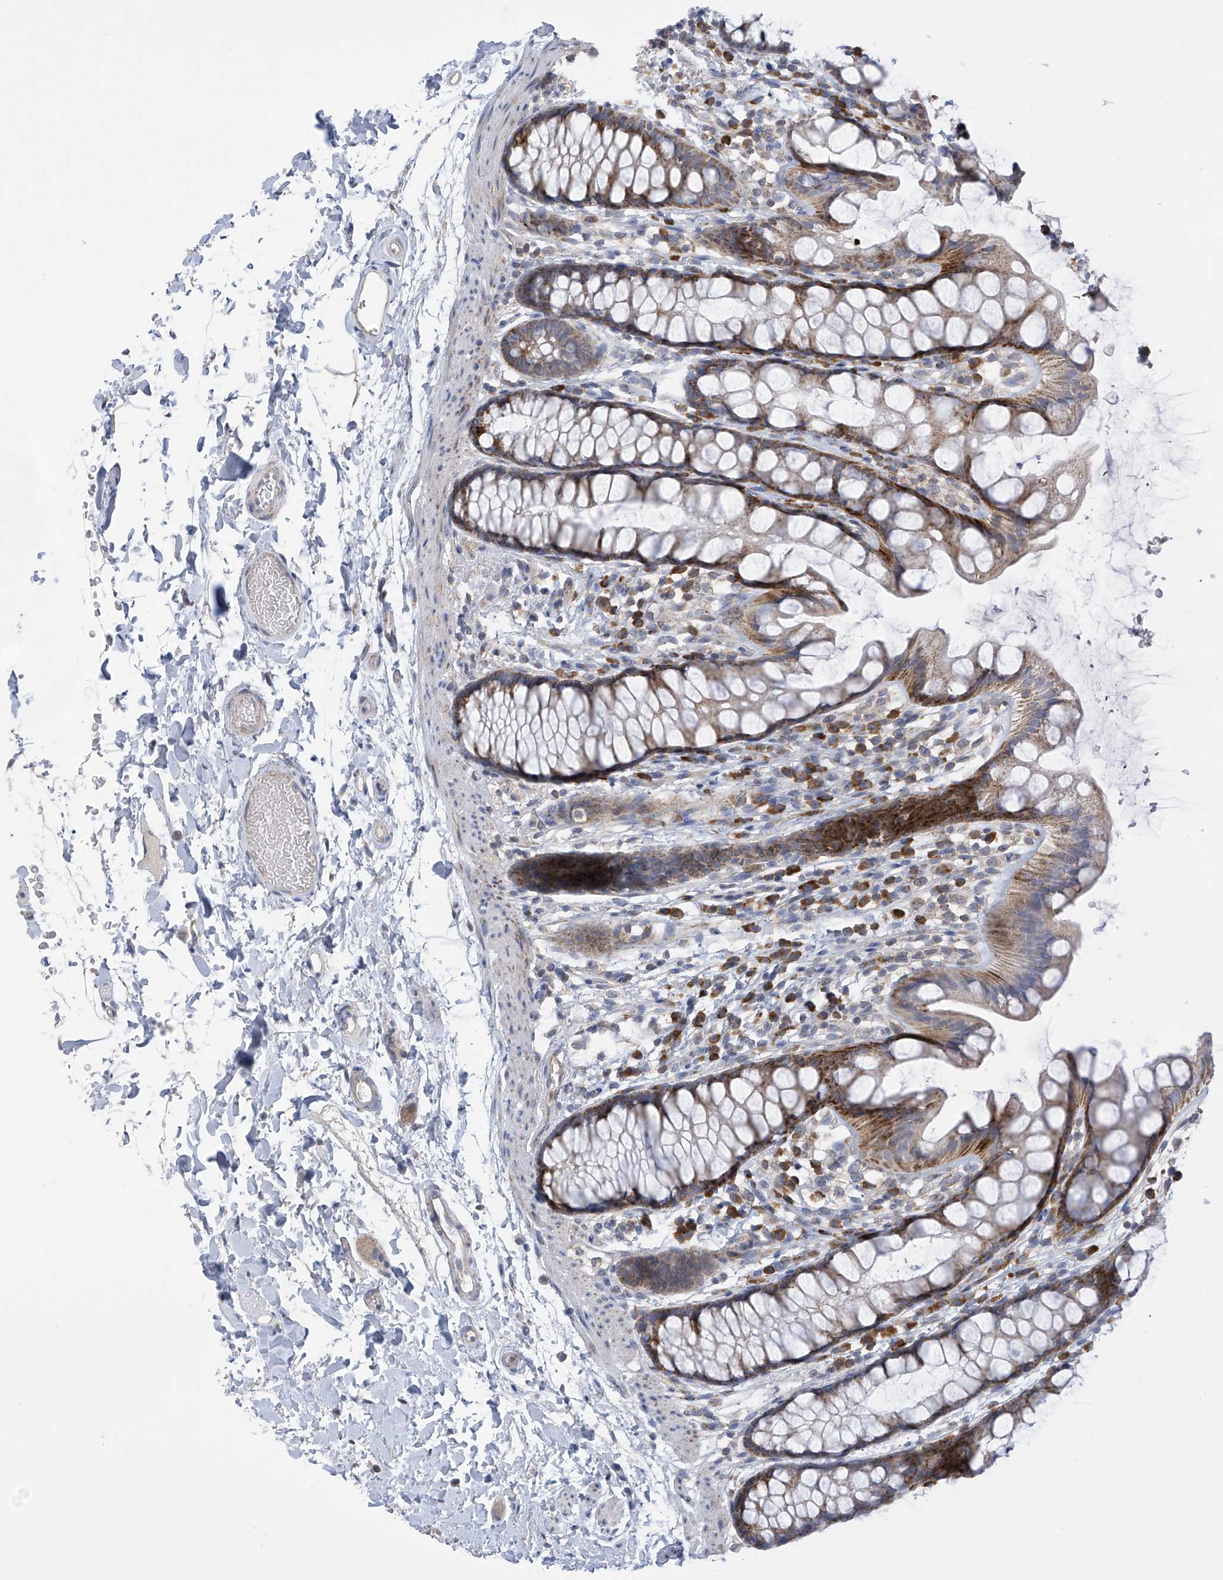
{"staining": {"intensity": "moderate", "quantity": ">75%", "location": "cytoplasmic/membranous"}, "tissue": "rectum", "cell_type": "Glandular cells", "image_type": "normal", "snomed": [{"axis": "morphology", "description": "Normal tissue, NOS"}, {"axis": "topography", "description": "Rectum"}], "caption": "Immunohistochemical staining of unremarkable rectum reveals moderate cytoplasmic/membranous protein staining in about >75% of glandular cells.", "gene": "SLCO4A1", "patient": {"sex": "female", "age": 65}}